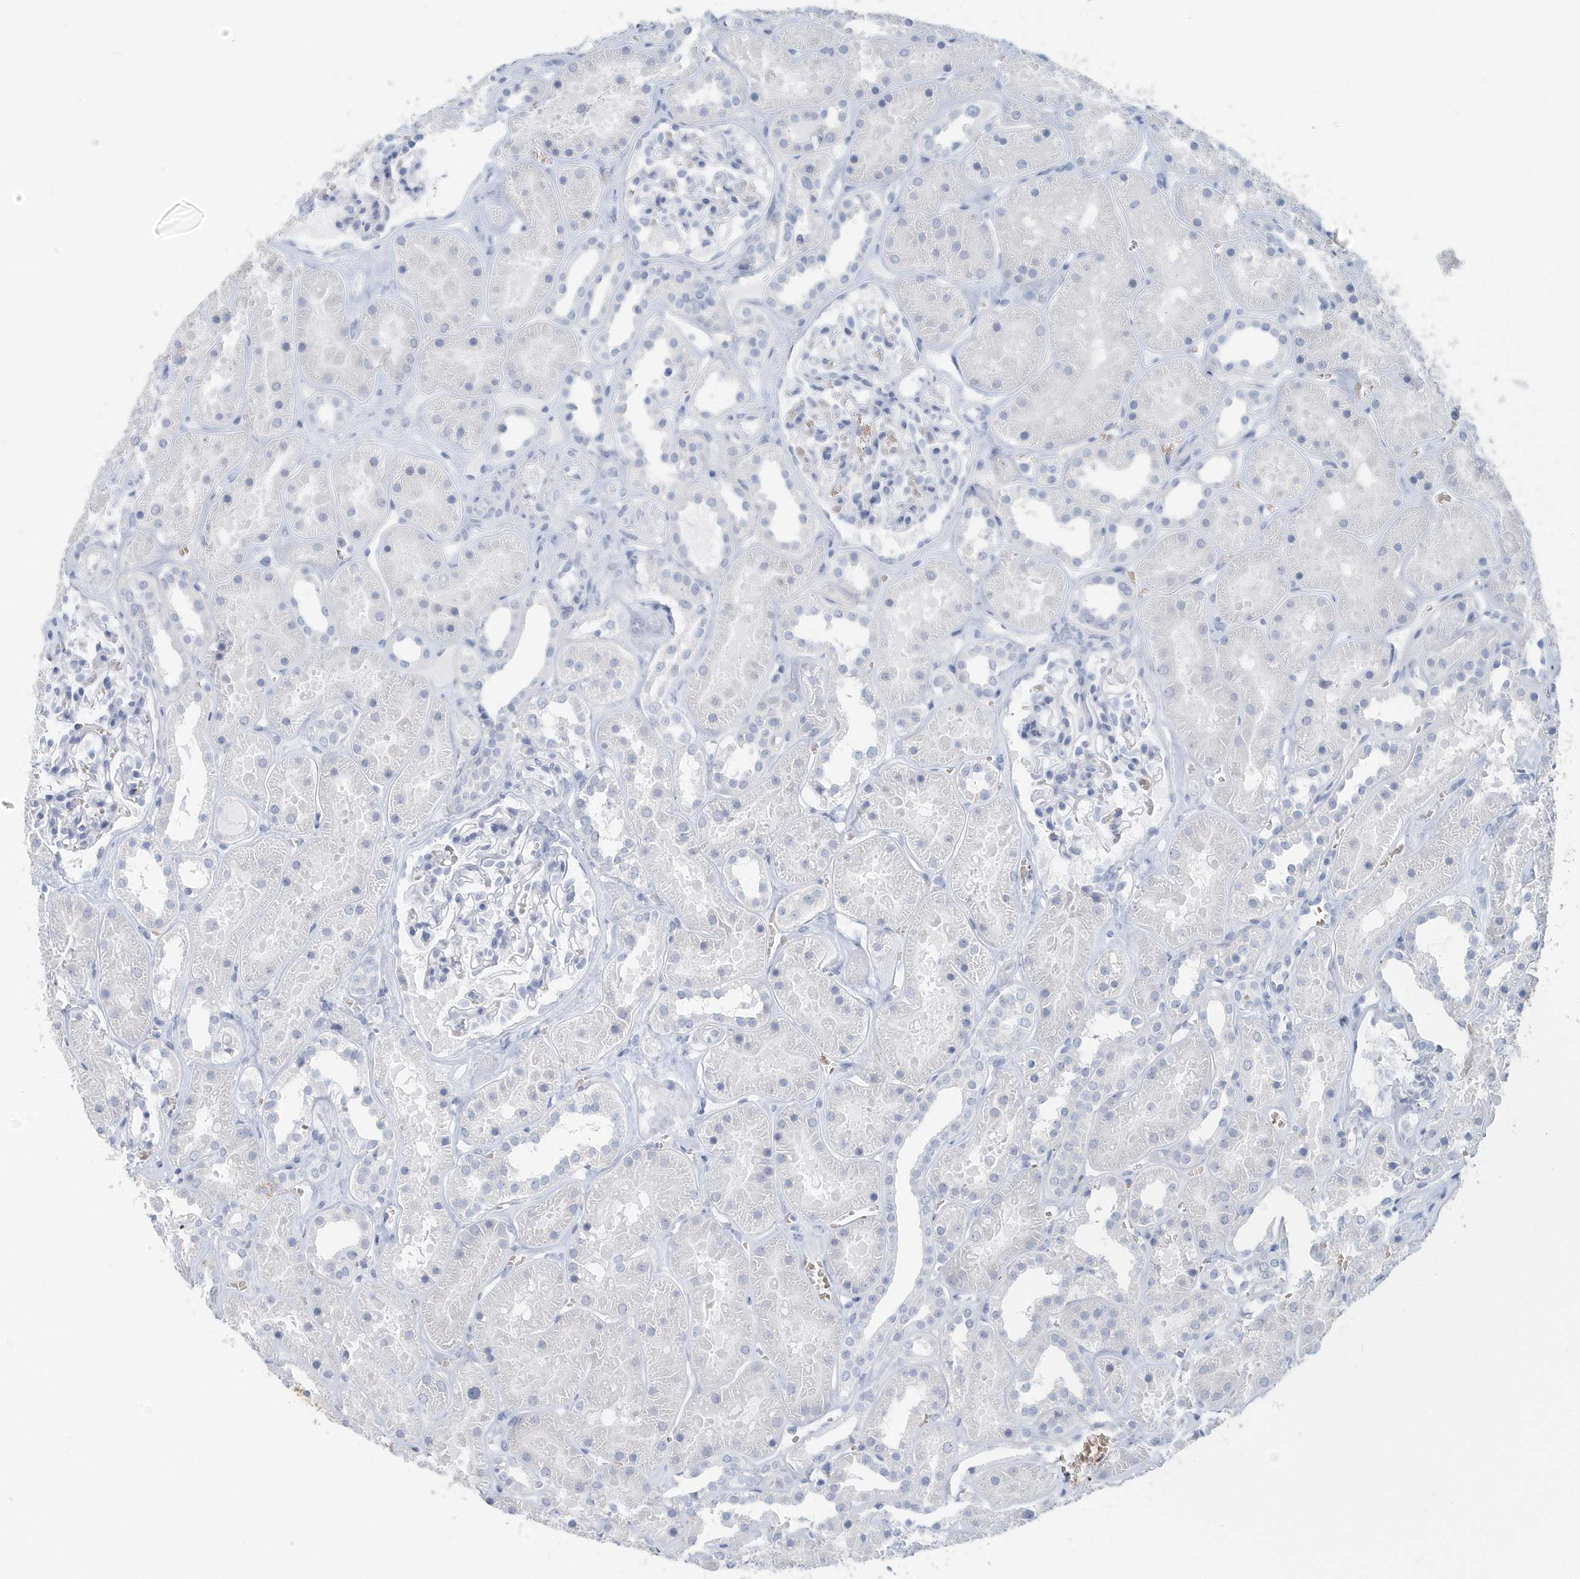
{"staining": {"intensity": "negative", "quantity": "none", "location": "none"}, "tissue": "kidney", "cell_type": "Cells in glomeruli", "image_type": "normal", "snomed": [{"axis": "morphology", "description": "Normal tissue, NOS"}, {"axis": "topography", "description": "Kidney"}], "caption": "Immunohistochemistry (IHC) of normal human kidney displays no positivity in cells in glomeruli.", "gene": "HBA2", "patient": {"sex": "female", "age": 41}}